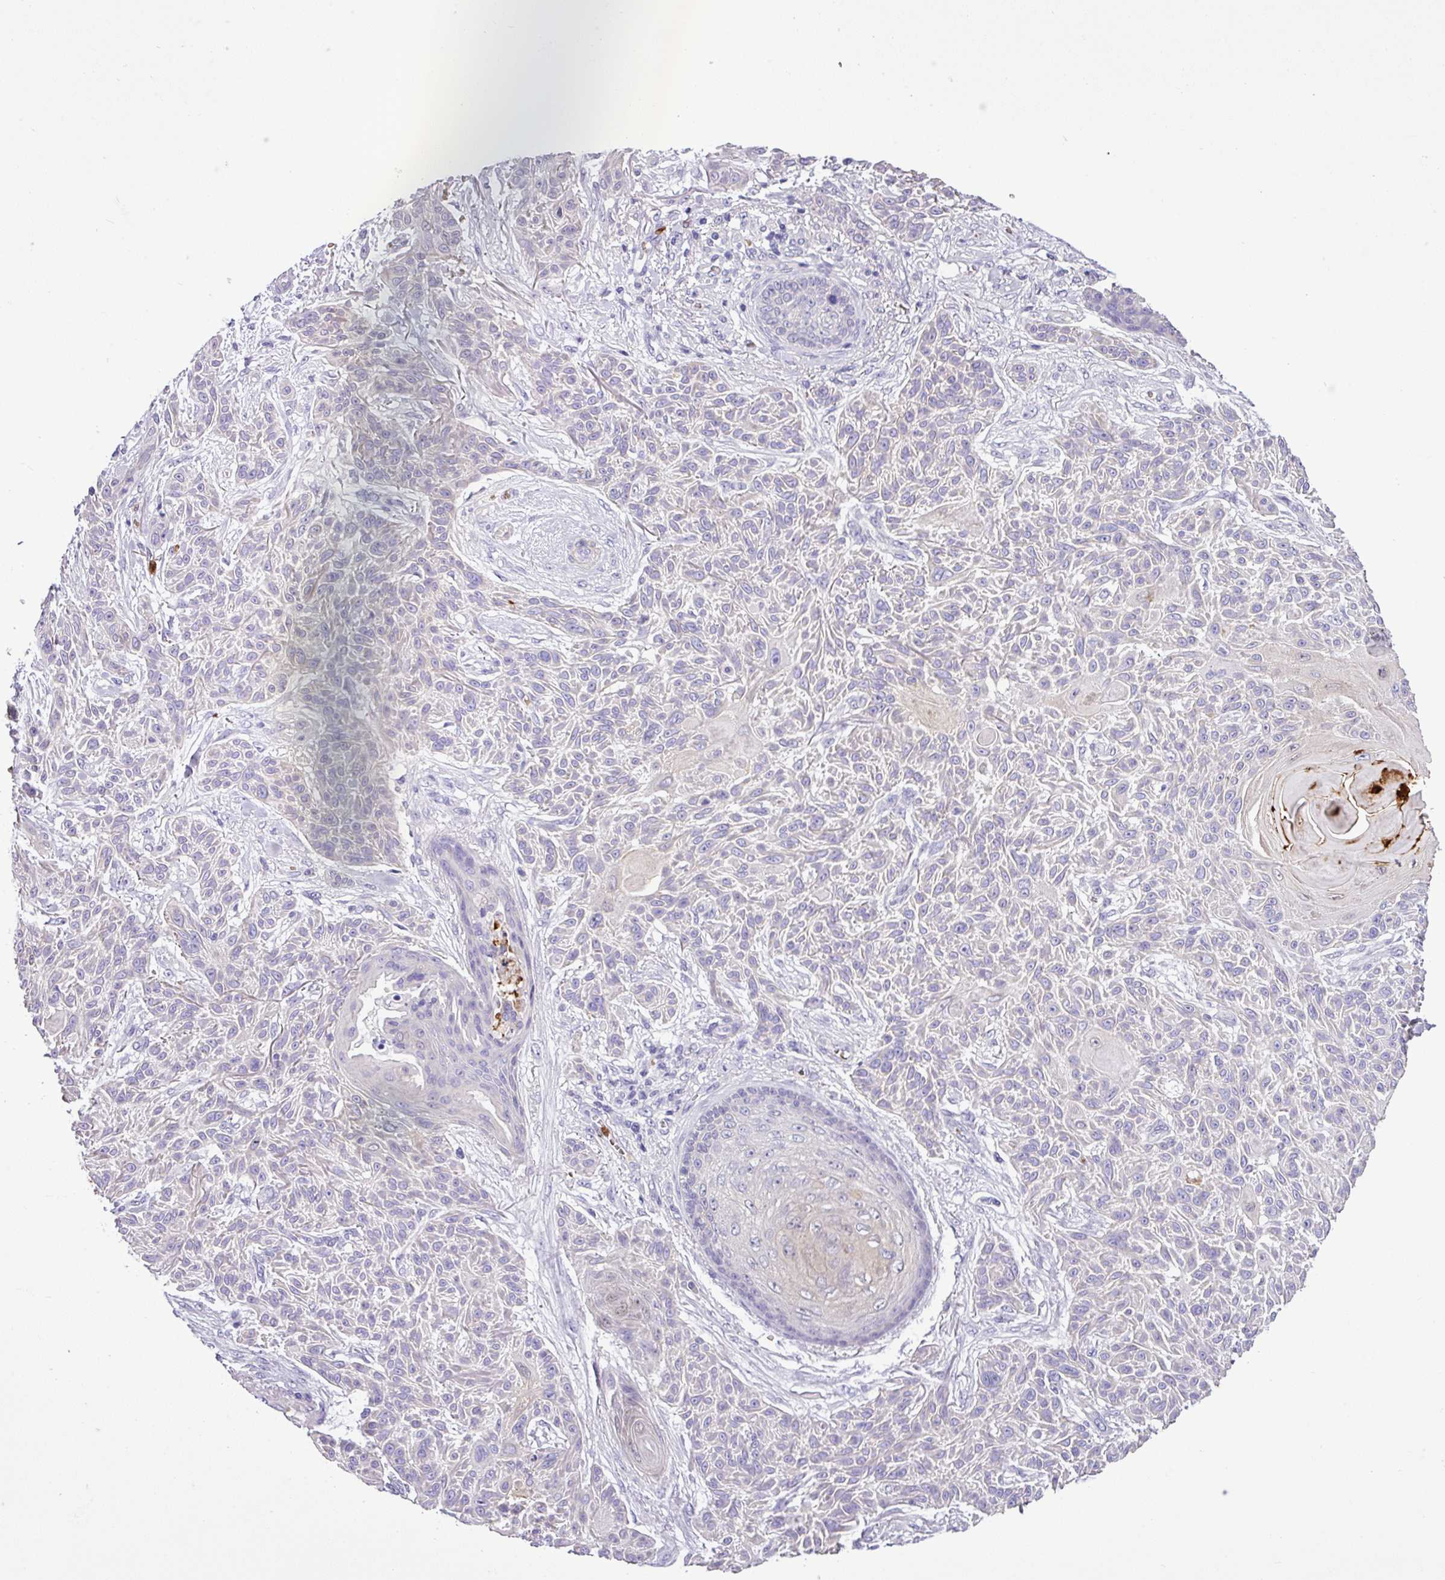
{"staining": {"intensity": "negative", "quantity": "none", "location": "none"}, "tissue": "skin cancer", "cell_type": "Tumor cells", "image_type": "cancer", "snomed": [{"axis": "morphology", "description": "Squamous cell carcinoma, NOS"}, {"axis": "topography", "description": "Skin"}], "caption": "Immunohistochemical staining of skin cancer (squamous cell carcinoma) reveals no significant expression in tumor cells.", "gene": "MGAT4B", "patient": {"sex": "male", "age": 86}}